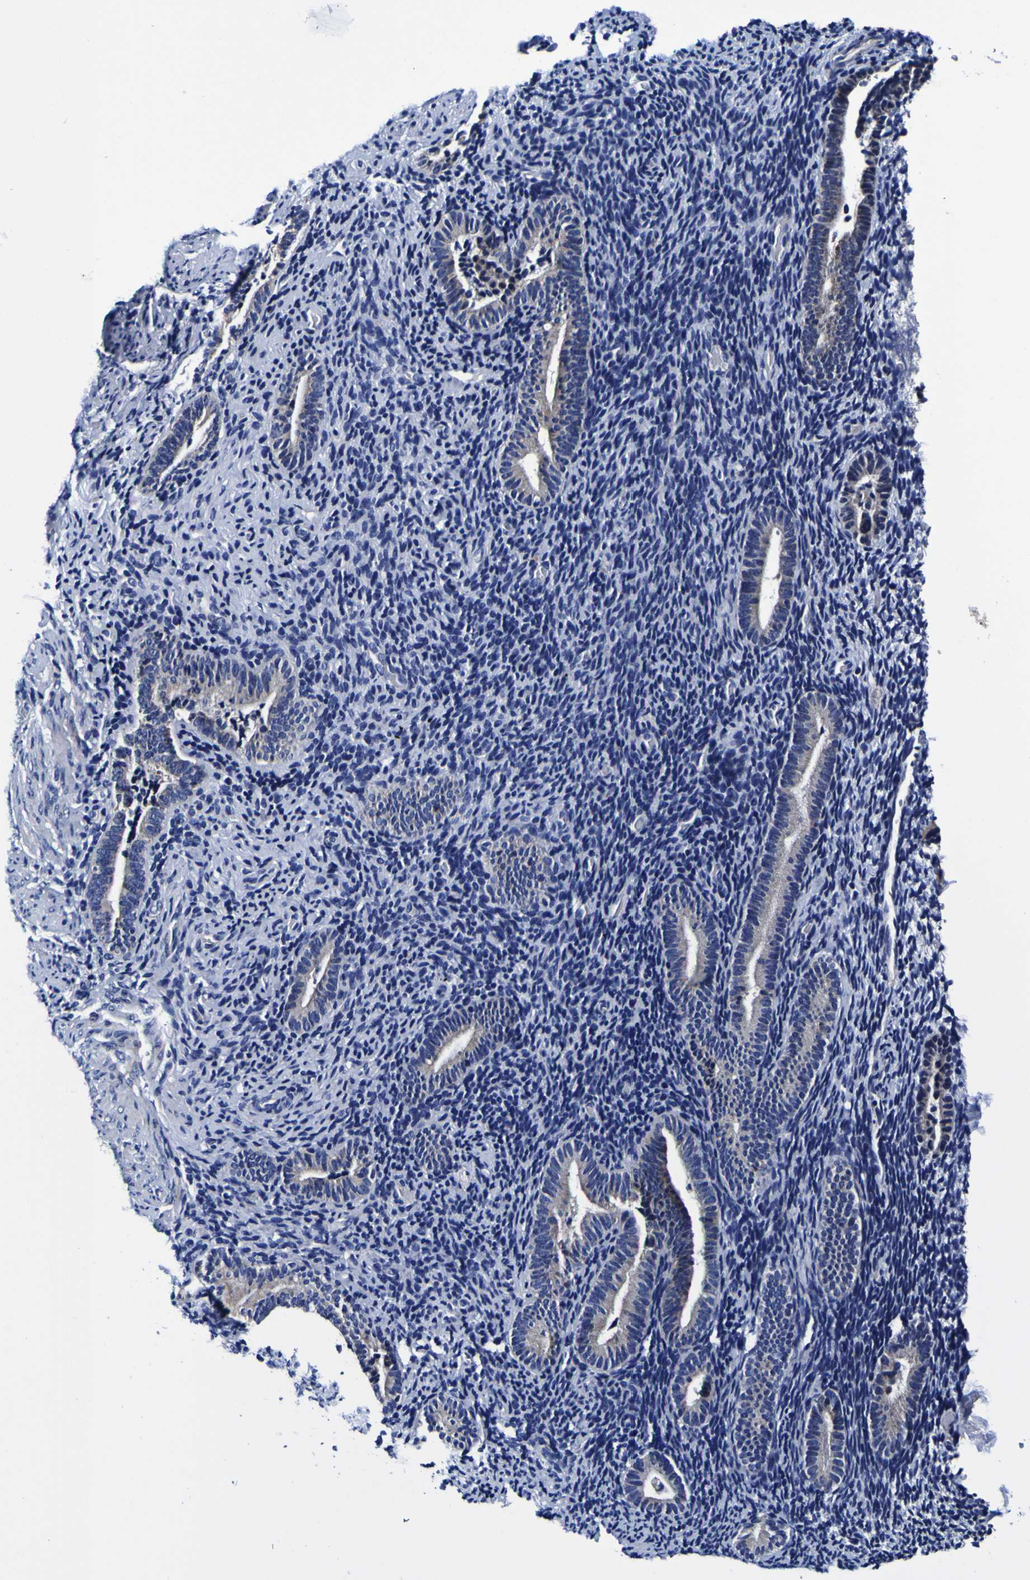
{"staining": {"intensity": "negative", "quantity": "none", "location": "none"}, "tissue": "endometrium", "cell_type": "Cells in endometrial stroma", "image_type": "normal", "snomed": [{"axis": "morphology", "description": "Normal tissue, NOS"}, {"axis": "topography", "description": "Endometrium"}], "caption": "Normal endometrium was stained to show a protein in brown. There is no significant positivity in cells in endometrial stroma. The staining is performed using DAB (3,3'-diaminobenzidine) brown chromogen with nuclei counter-stained in using hematoxylin.", "gene": "PDLIM4", "patient": {"sex": "female", "age": 51}}